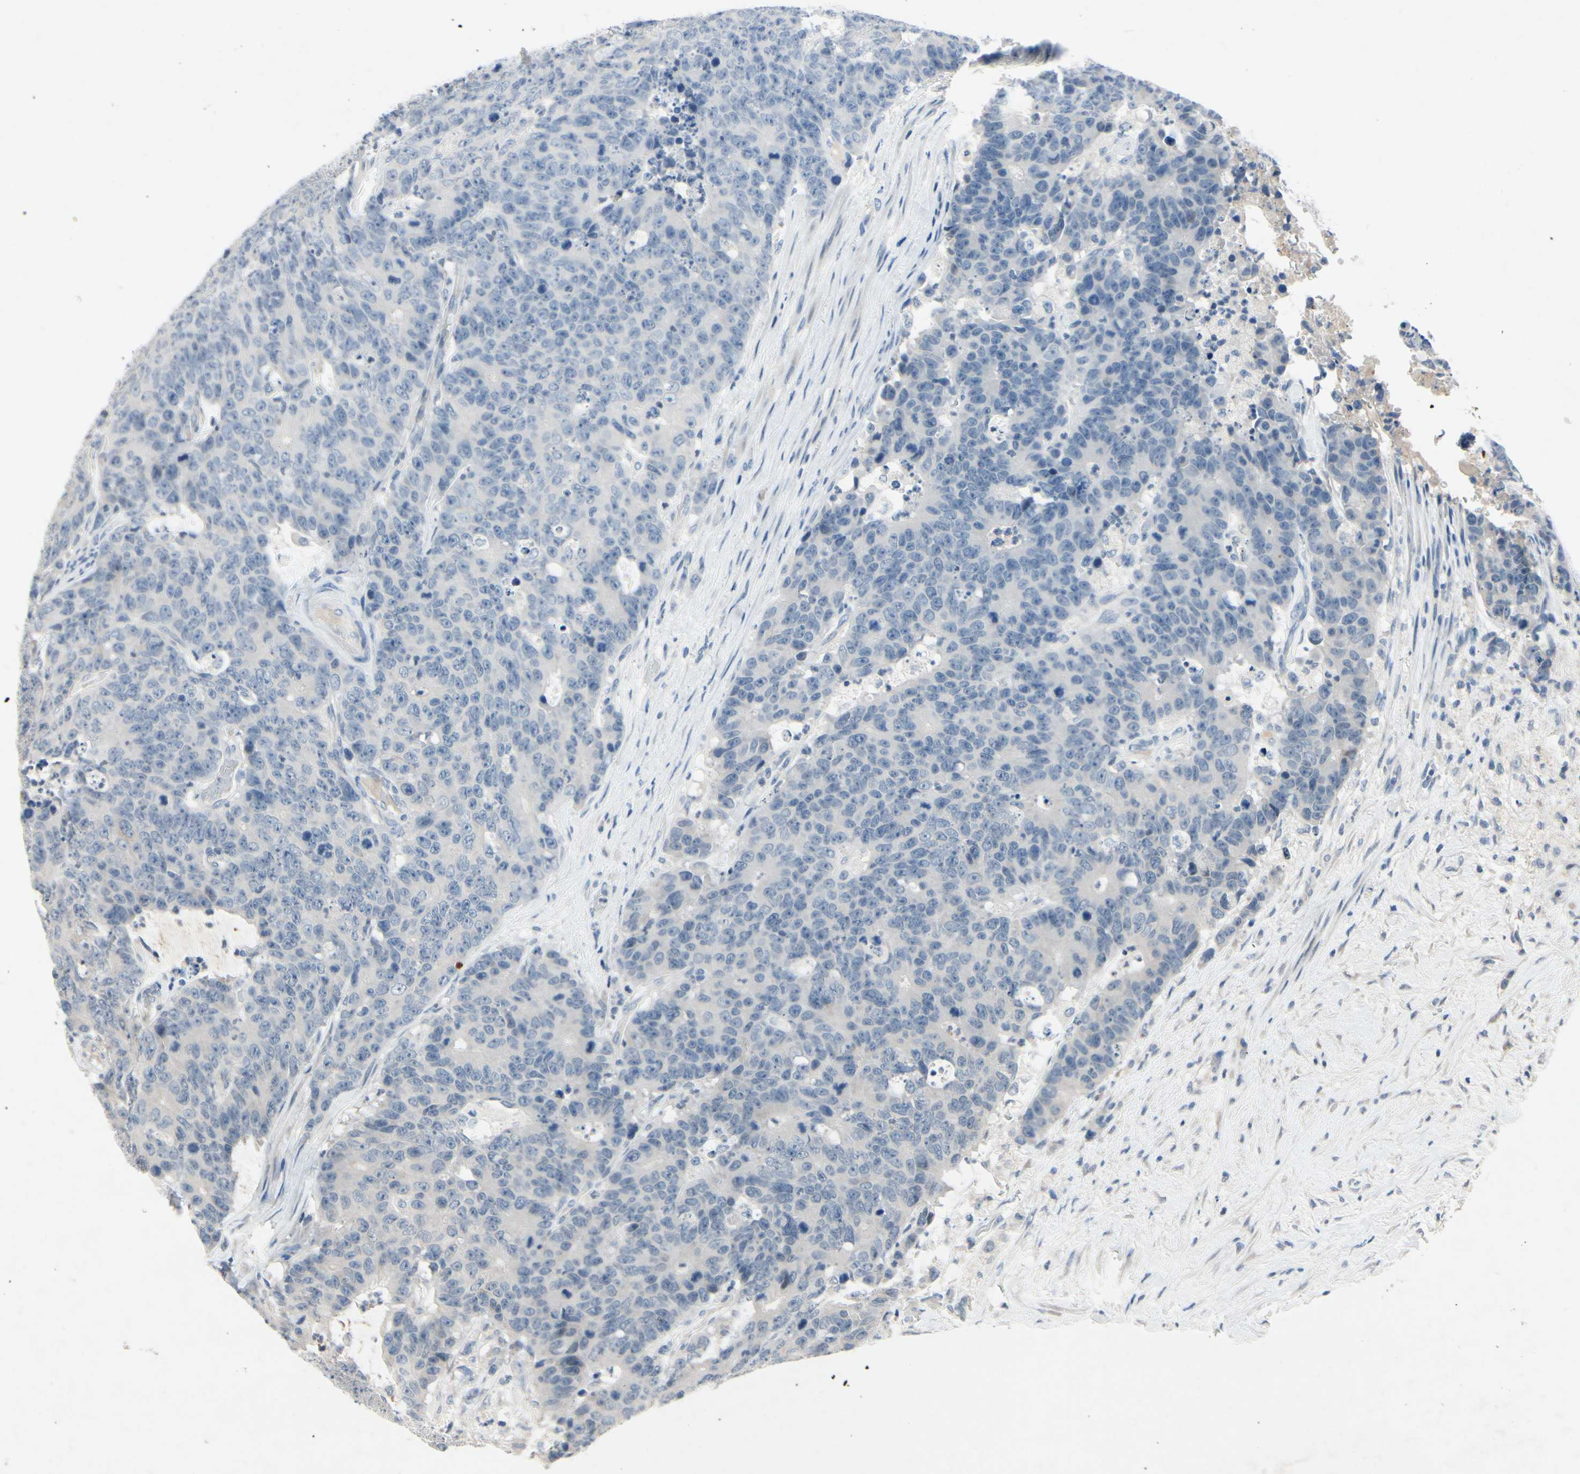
{"staining": {"intensity": "negative", "quantity": "none", "location": "none"}, "tissue": "colorectal cancer", "cell_type": "Tumor cells", "image_type": "cancer", "snomed": [{"axis": "morphology", "description": "Adenocarcinoma, NOS"}, {"axis": "topography", "description": "Colon"}], "caption": "A photomicrograph of human colorectal adenocarcinoma is negative for staining in tumor cells.", "gene": "DPY19L3", "patient": {"sex": "female", "age": 86}}